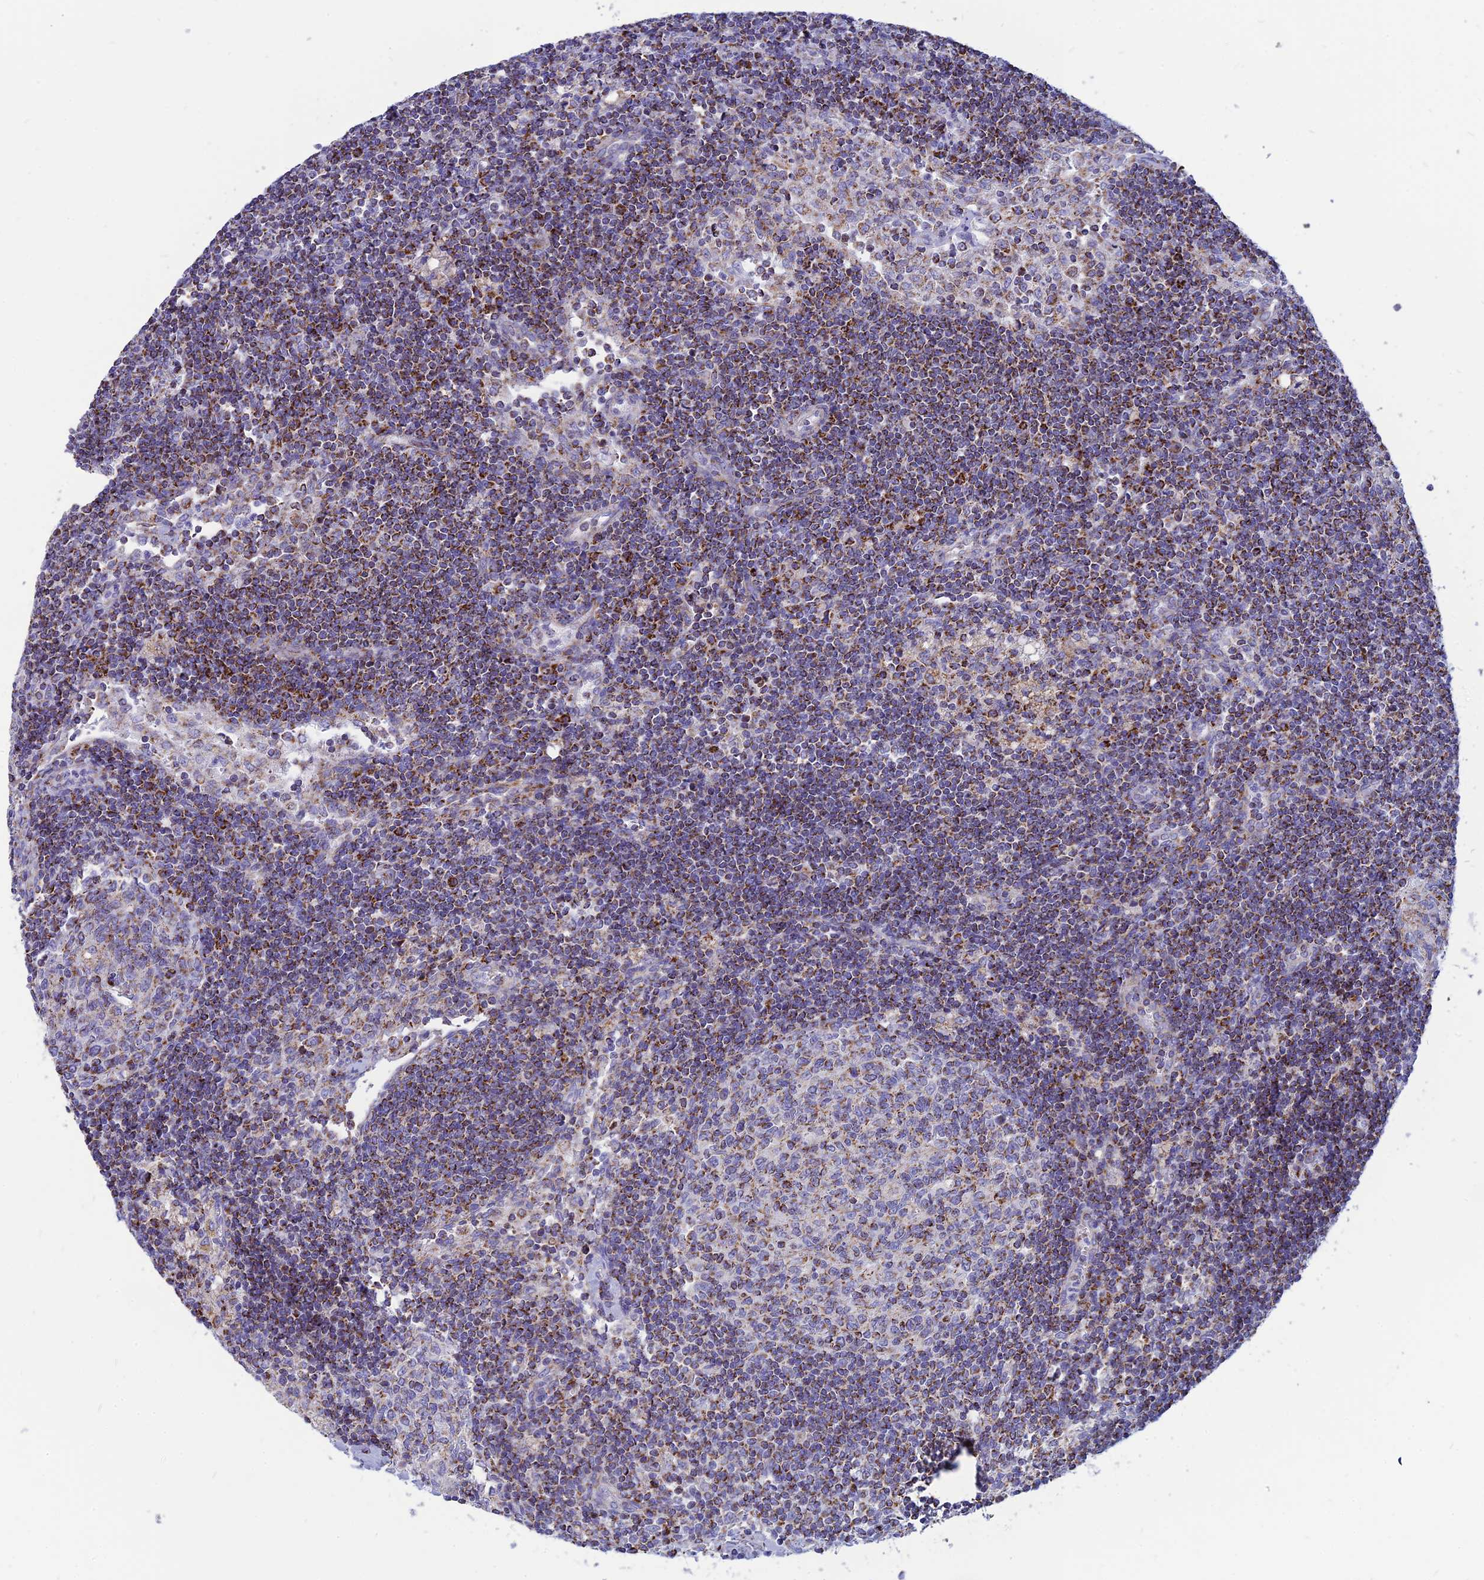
{"staining": {"intensity": "moderate", "quantity": "25%-75%", "location": "cytoplasmic/membranous"}, "tissue": "lymph node", "cell_type": "Germinal center cells", "image_type": "normal", "snomed": [{"axis": "morphology", "description": "Normal tissue, NOS"}, {"axis": "topography", "description": "Lymph node"}], "caption": "Immunohistochemistry (IHC) of normal human lymph node exhibits medium levels of moderate cytoplasmic/membranous expression in about 25%-75% of germinal center cells.", "gene": "PACC1", "patient": {"sex": "female", "age": 73}}